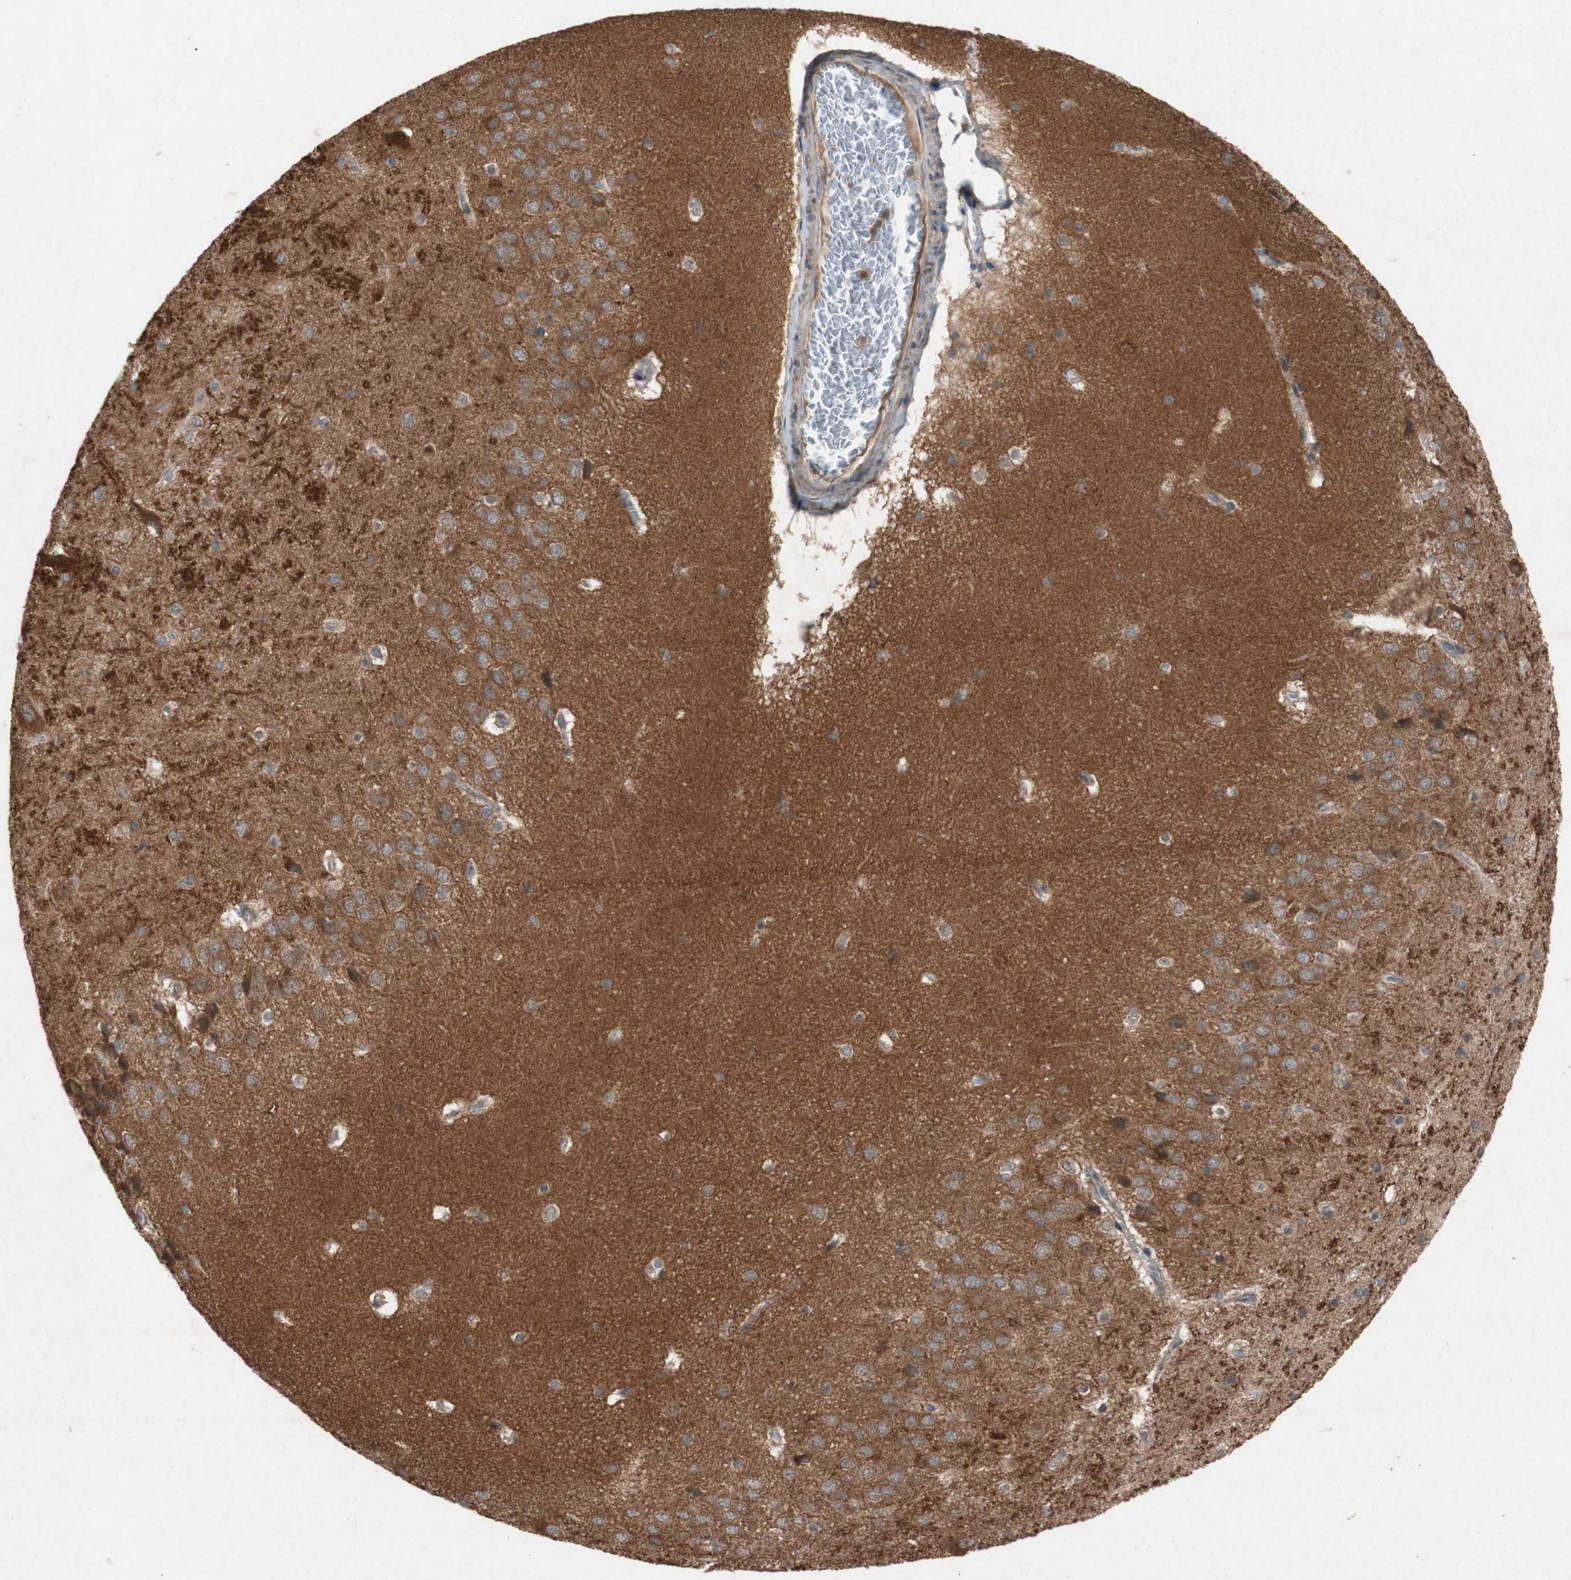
{"staining": {"intensity": "negative", "quantity": "none", "location": "none"}, "tissue": "hippocampus", "cell_type": "Glial cells", "image_type": "normal", "snomed": [{"axis": "morphology", "description": "Normal tissue, NOS"}, {"axis": "topography", "description": "Hippocampus"}], "caption": "Immunohistochemical staining of unremarkable hippocampus shows no significant positivity in glial cells.", "gene": "ATP6V1F", "patient": {"sex": "female", "age": 19}}